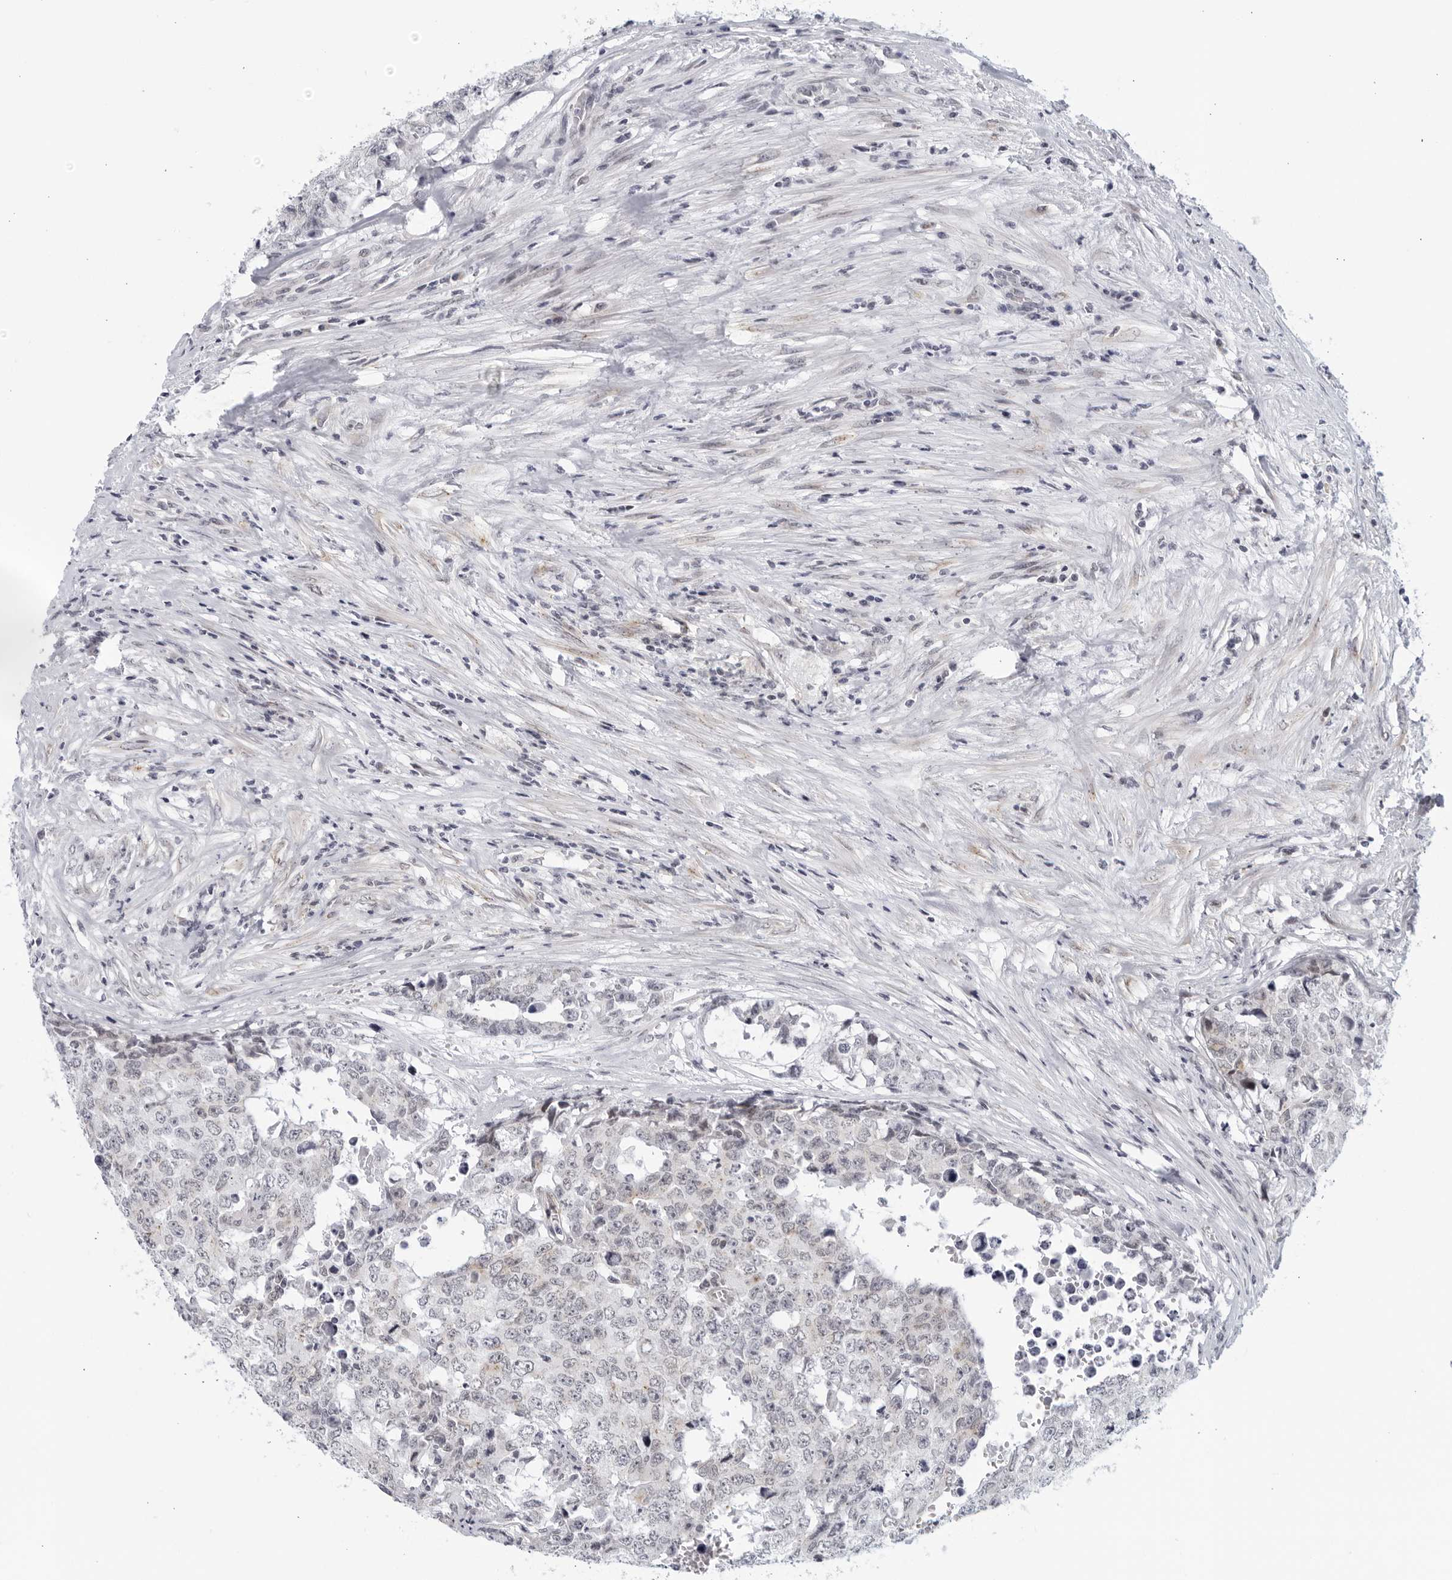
{"staining": {"intensity": "negative", "quantity": "none", "location": "none"}, "tissue": "testis cancer", "cell_type": "Tumor cells", "image_type": "cancer", "snomed": [{"axis": "morphology", "description": "Carcinoma, Embryonal, NOS"}, {"axis": "topography", "description": "Testis"}], "caption": "DAB immunohistochemical staining of human testis cancer (embryonal carcinoma) shows no significant expression in tumor cells.", "gene": "WDTC1", "patient": {"sex": "male", "age": 28}}